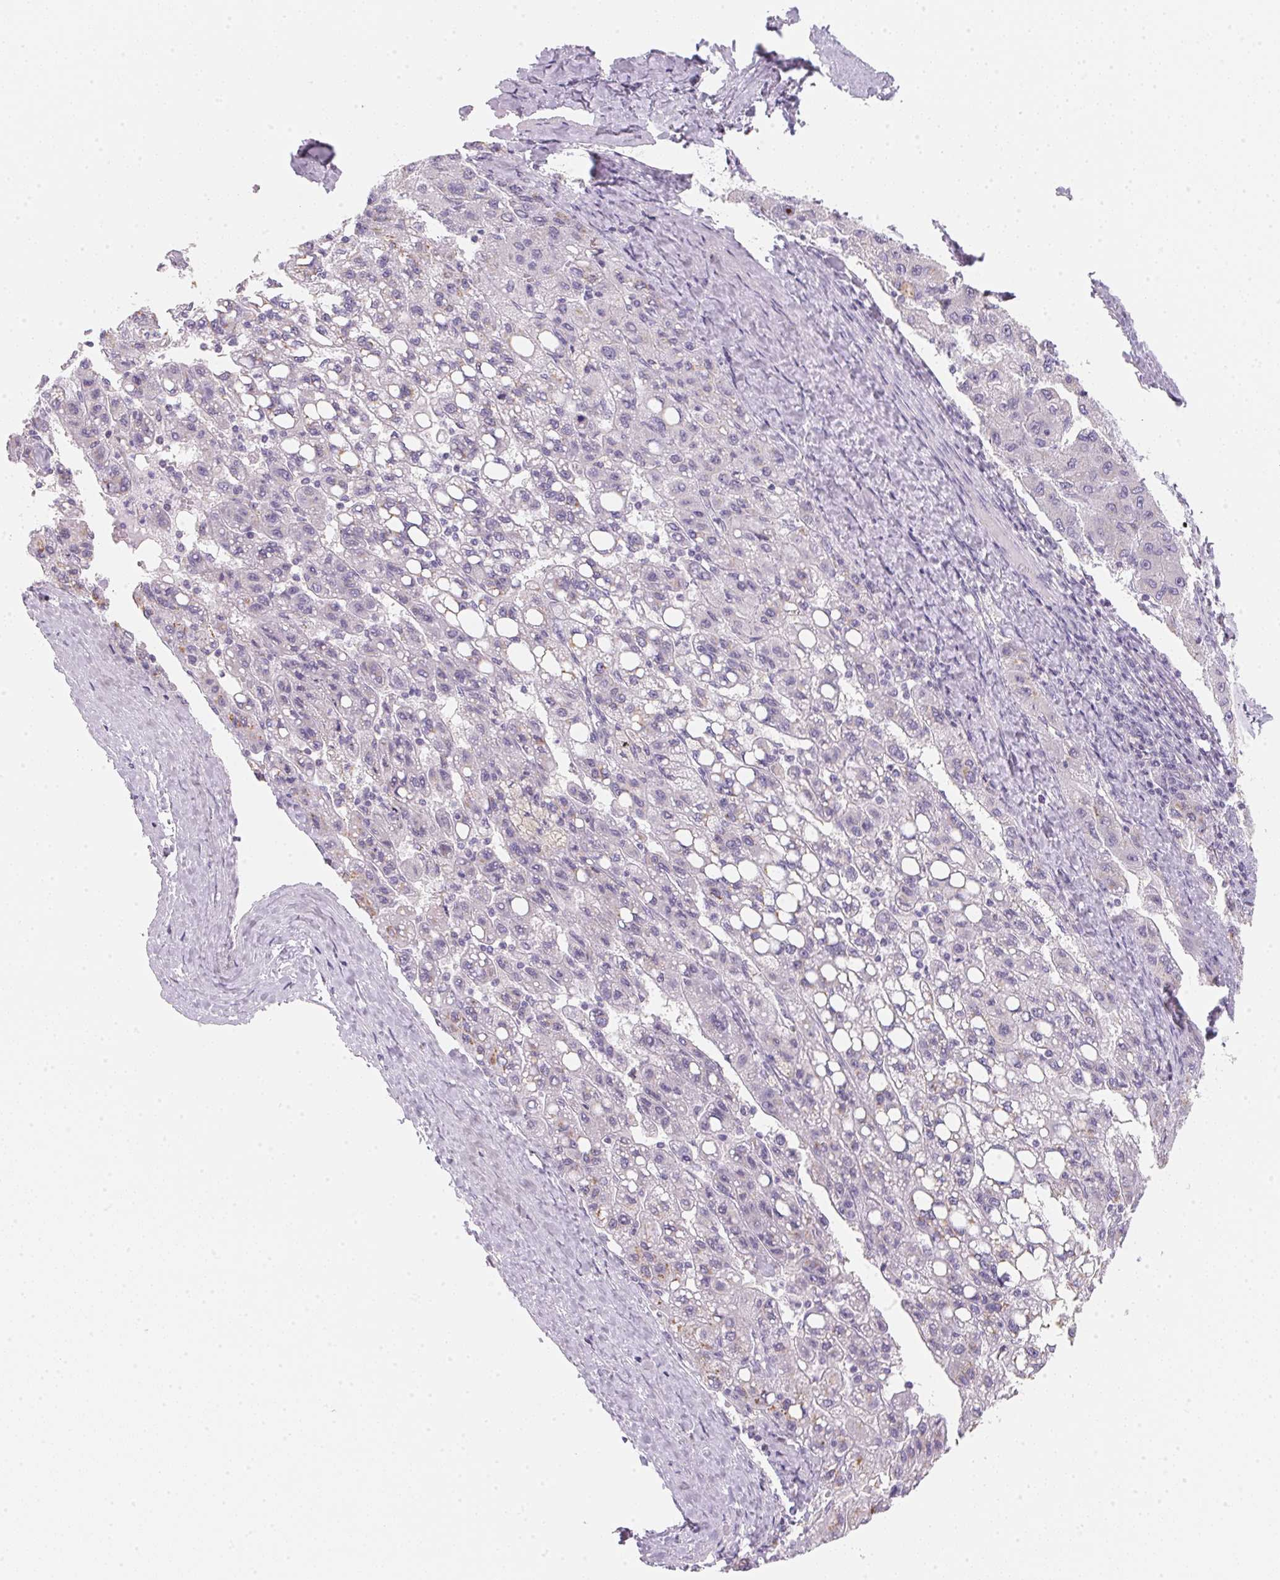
{"staining": {"intensity": "negative", "quantity": "none", "location": "none"}, "tissue": "liver cancer", "cell_type": "Tumor cells", "image_type": "cancer", "snomed": [{"axis": "morphology", "description": "Carcinoma, Hepatocellular, NOS"}, {"axis": "topography", "description": "Liver"}], "caption": "Liver cancer (hepatocellular carcinoma) stained for a protein using IHC exhibits no expression tumor cells.", "gene": "GIPC2", "patient": {"sex": "female", "age": 82}}